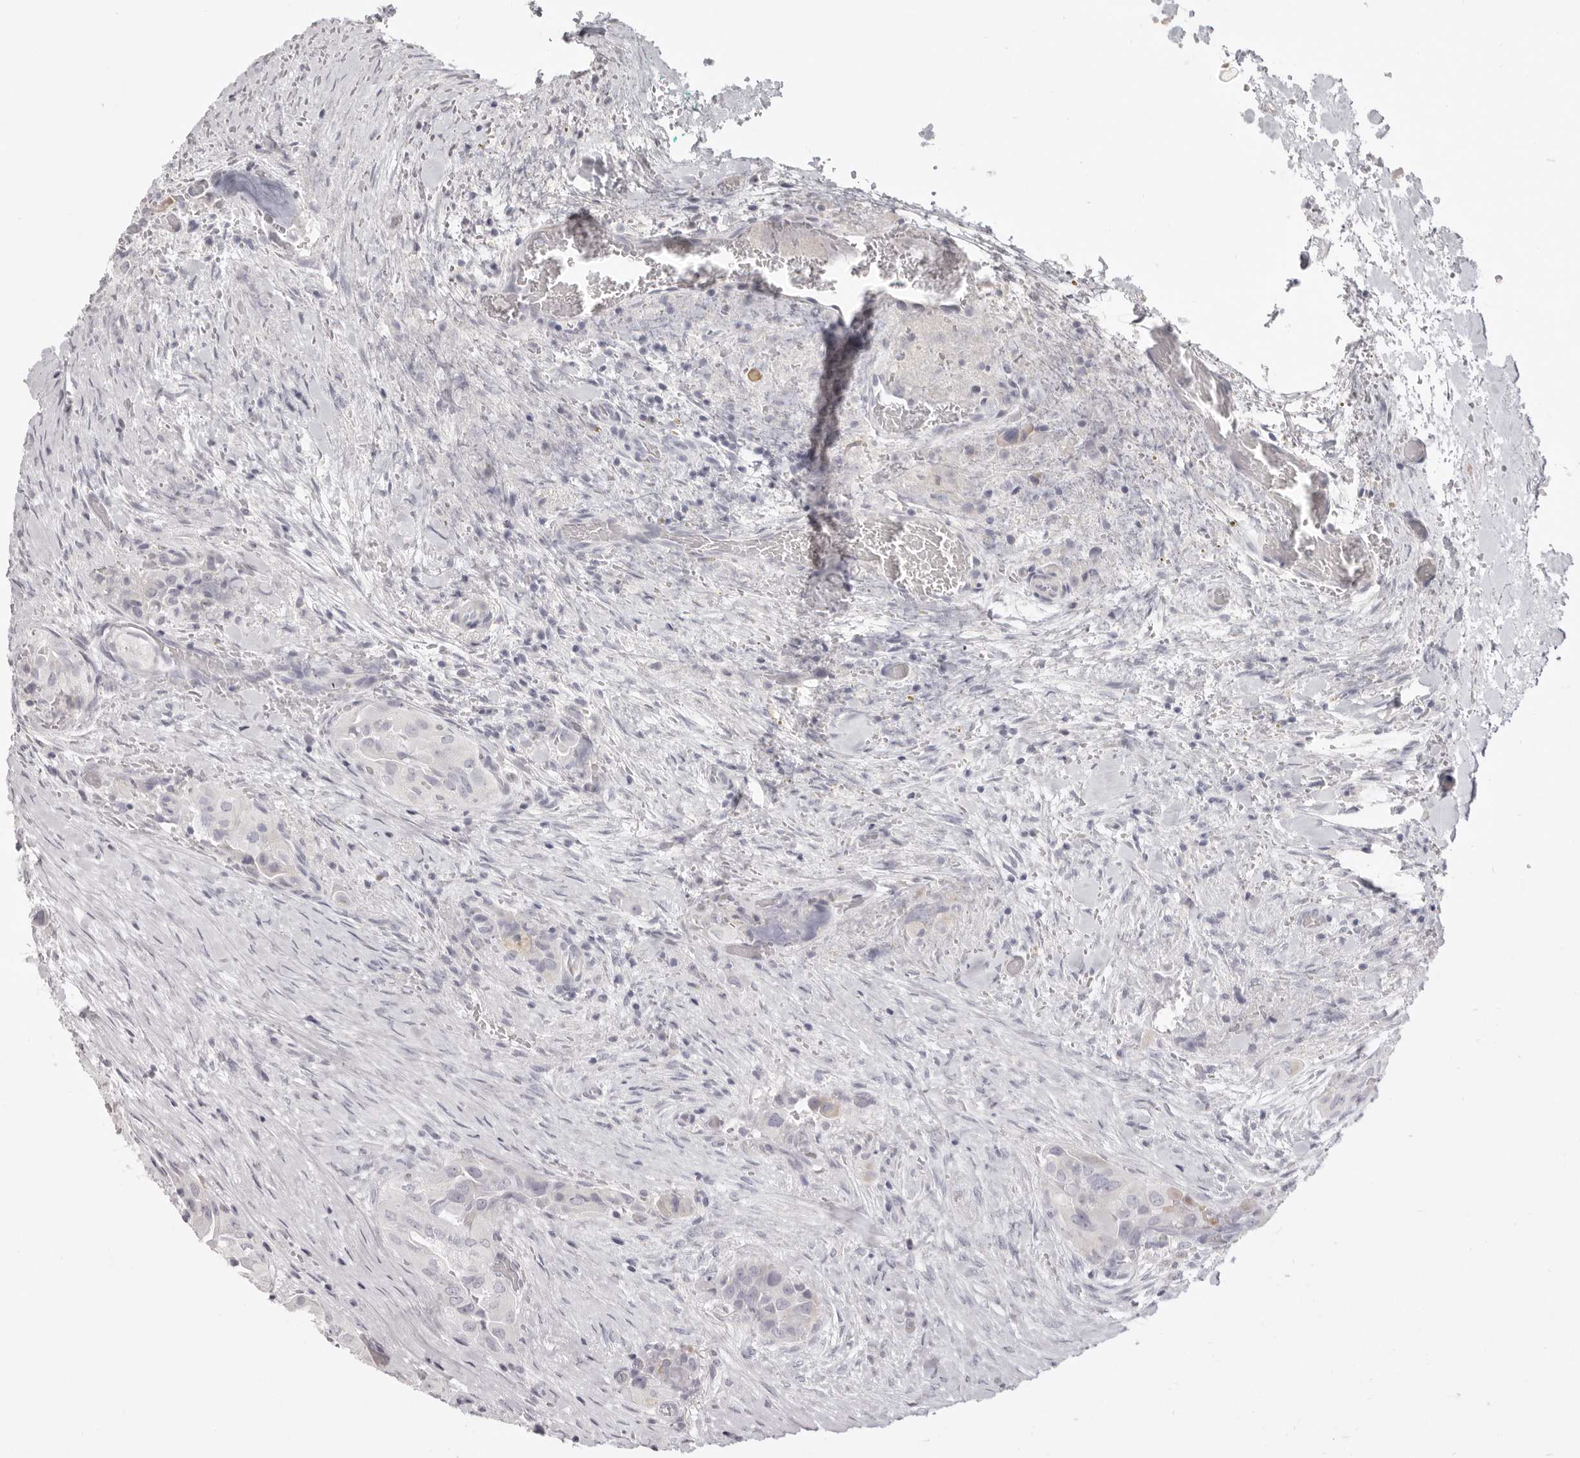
{"staining": {"intensity": "negative", "quantity": "none", "location": "none"}, "tissue": "thyroid cancer", "cell_type": "Tumor cells", "image_type": "cancer", "snomed": [{"axis": "morphology", "description": "Papillary adenocarcinoma, NOS"}, {"axis": "topography", "description": "Thyroid gland"}], "caption": "IHC of thyroid papillary adenocarcinoma reveals no expression in tumor cells. (Brightfield microscopy of DAB immunohistochemistry at high magnification).", "gene": "RXFP1", "patient": {"sex": "female", "age": 59}}